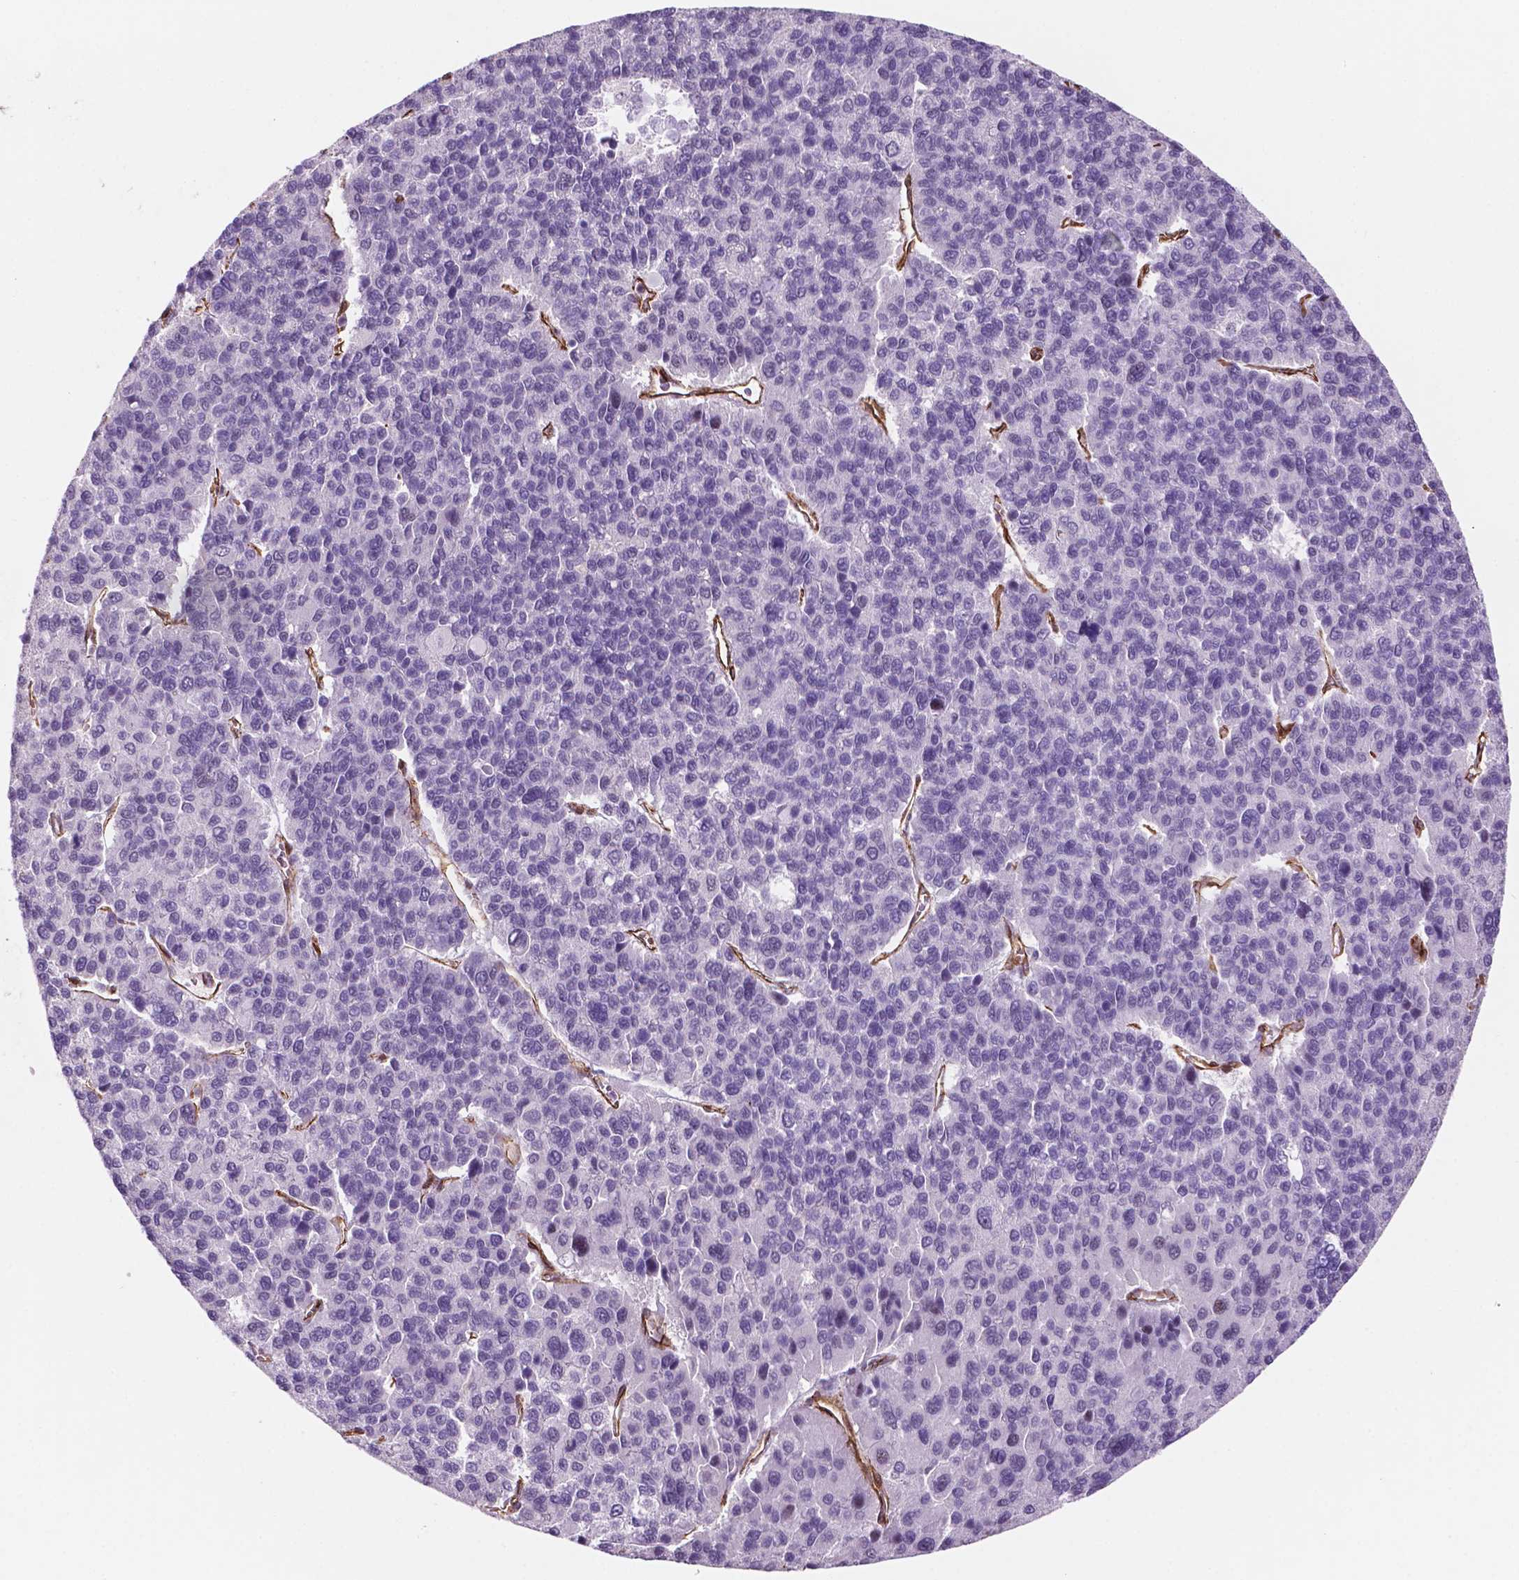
{"staining": {"intensity": "negative", "quantity": "none", "location": "none"}, "tissue": "liver cancer", "cell_type": "Tumor cells", "image_type": "cancer", "snomed": [{"axis": "morphology", "description": "Carcinoma, Hepatocellular, NOS"}, {"axis": "topography", "description": "Liver"}], "caption": "Immunohistochemistry photomicrograph of human liver cancer stained for a protein (brown), which reveals no positivity in tumor cells. (Brightfield microscopy of DAB (3,3'-diaminobenzidine) IHC at high magnification).", "gene": "EGFL8", "patient": {"sex": "female", "age": 41}}